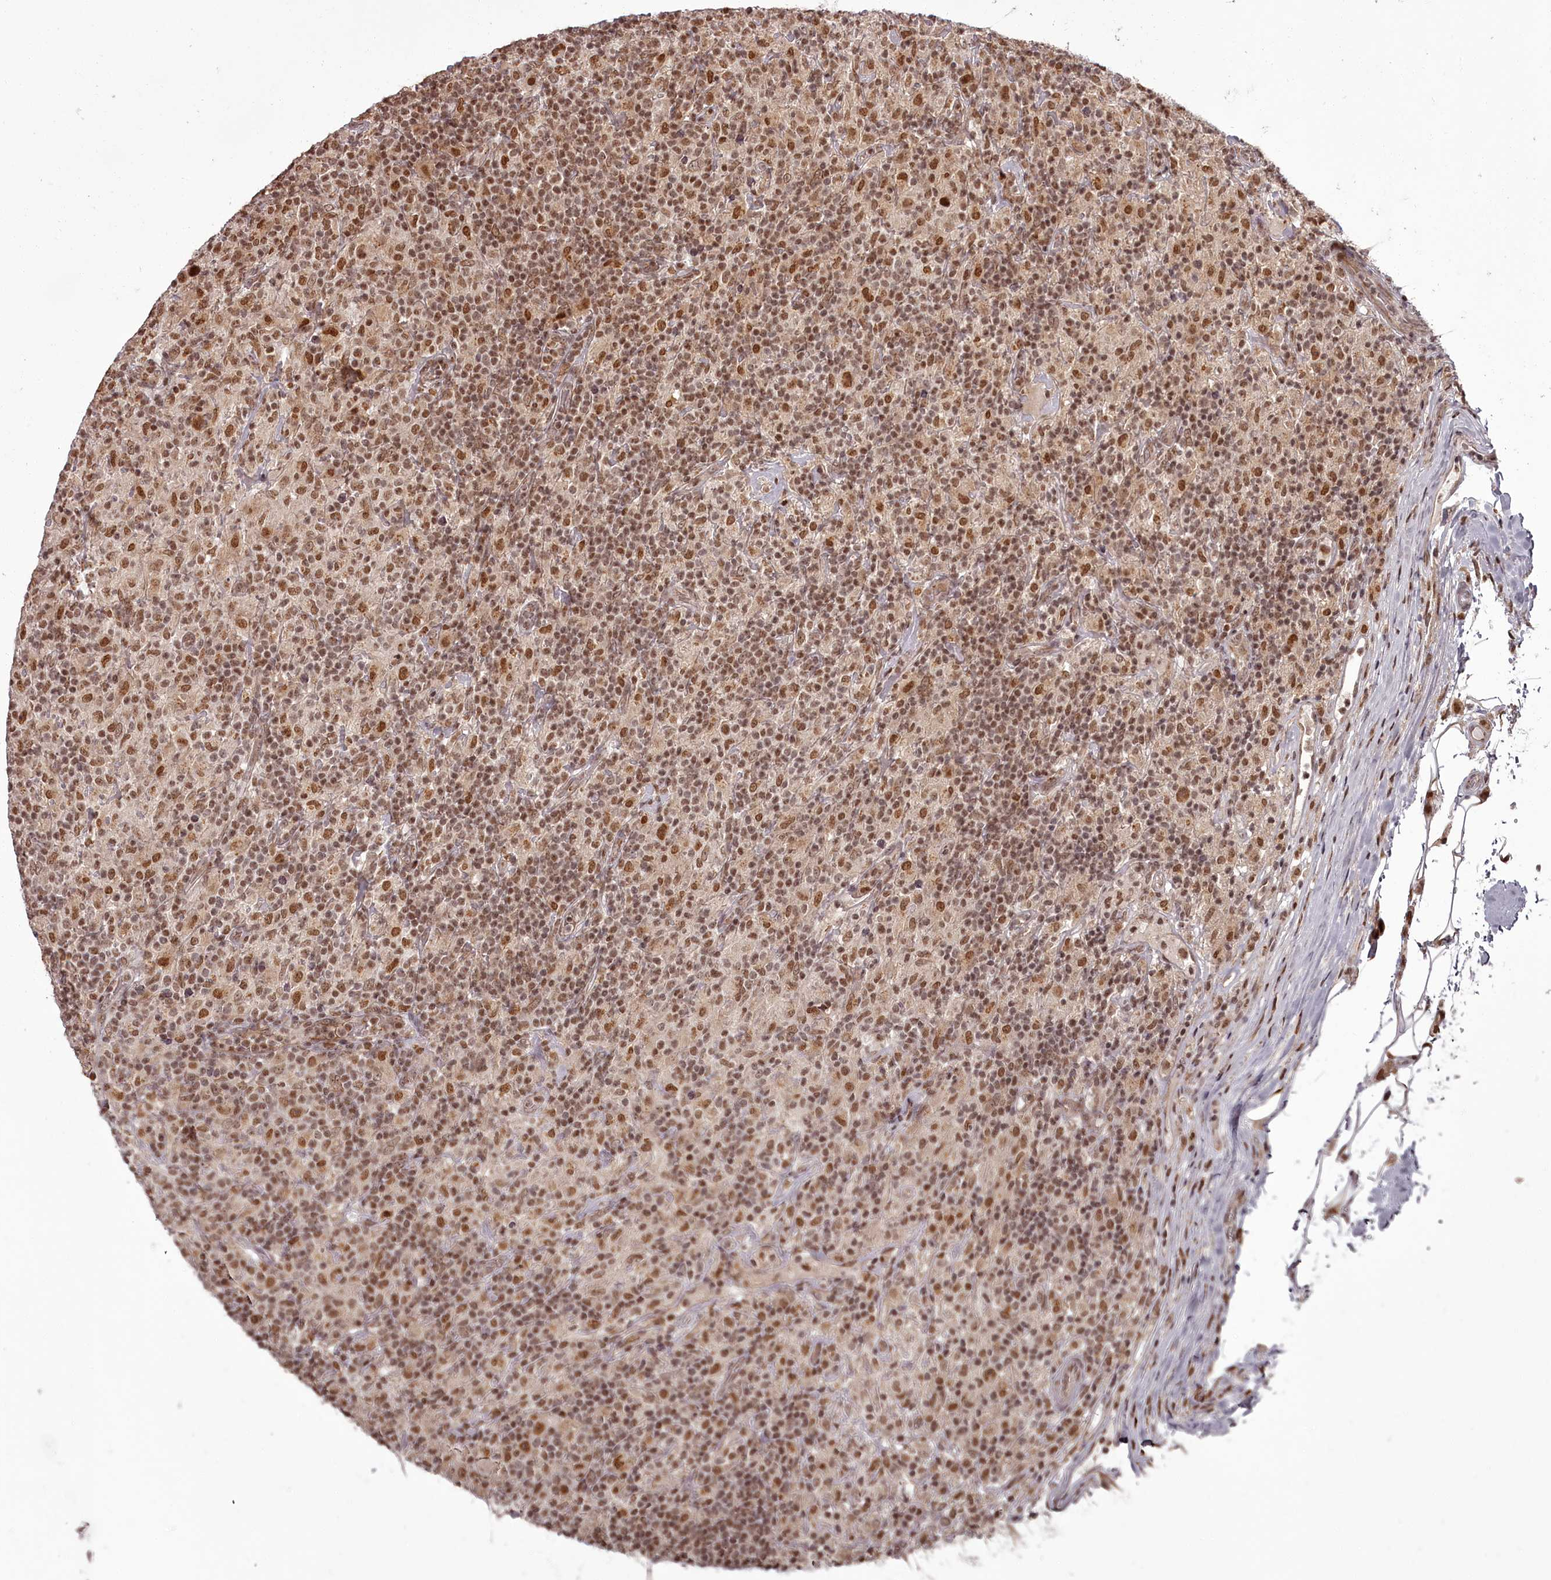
{"staining": {"intensity": "moderate", "quantity": ">75%", "location": "nuclear"}, "tissue": "lymphoma", "cell_type": "Tumor cells", "image_type": "cancer", "snomed": [{"axis": "morphology", "description": "Hodgkin's disease, NOS"}, {"axis": "topography", "description": "Lymph node"}], "caption": "Moderate nuclear staining is identified in approximately >75% of tumor cells in Hodgkin's disease.", "gene": "CEP83", "patient": {"sex": "male", "age": 70}}